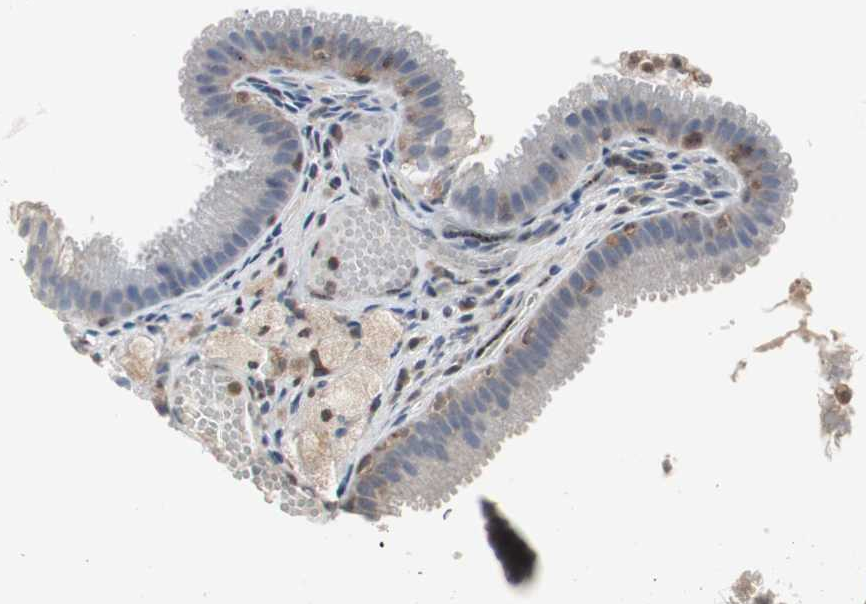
{"staining": {"intensity": "negative", "quantity": "none", "location": "none"}, "tissue": "gallbladder", "cell_type": "Glandular cells", "image_type": "normal", "snomed": [{"axis": "morphology", "description": "Normal tissue, NOS"}, {"axis": "topography", "description": "Gallbladder"}], "caption": "This is an immunohistochemistry (IHC) photomicrograph of unremarkable gallbladder. There is no positivity in glandular cells.", "gene": "GRK2", "patient": {"sex": "female", "age": 24}}